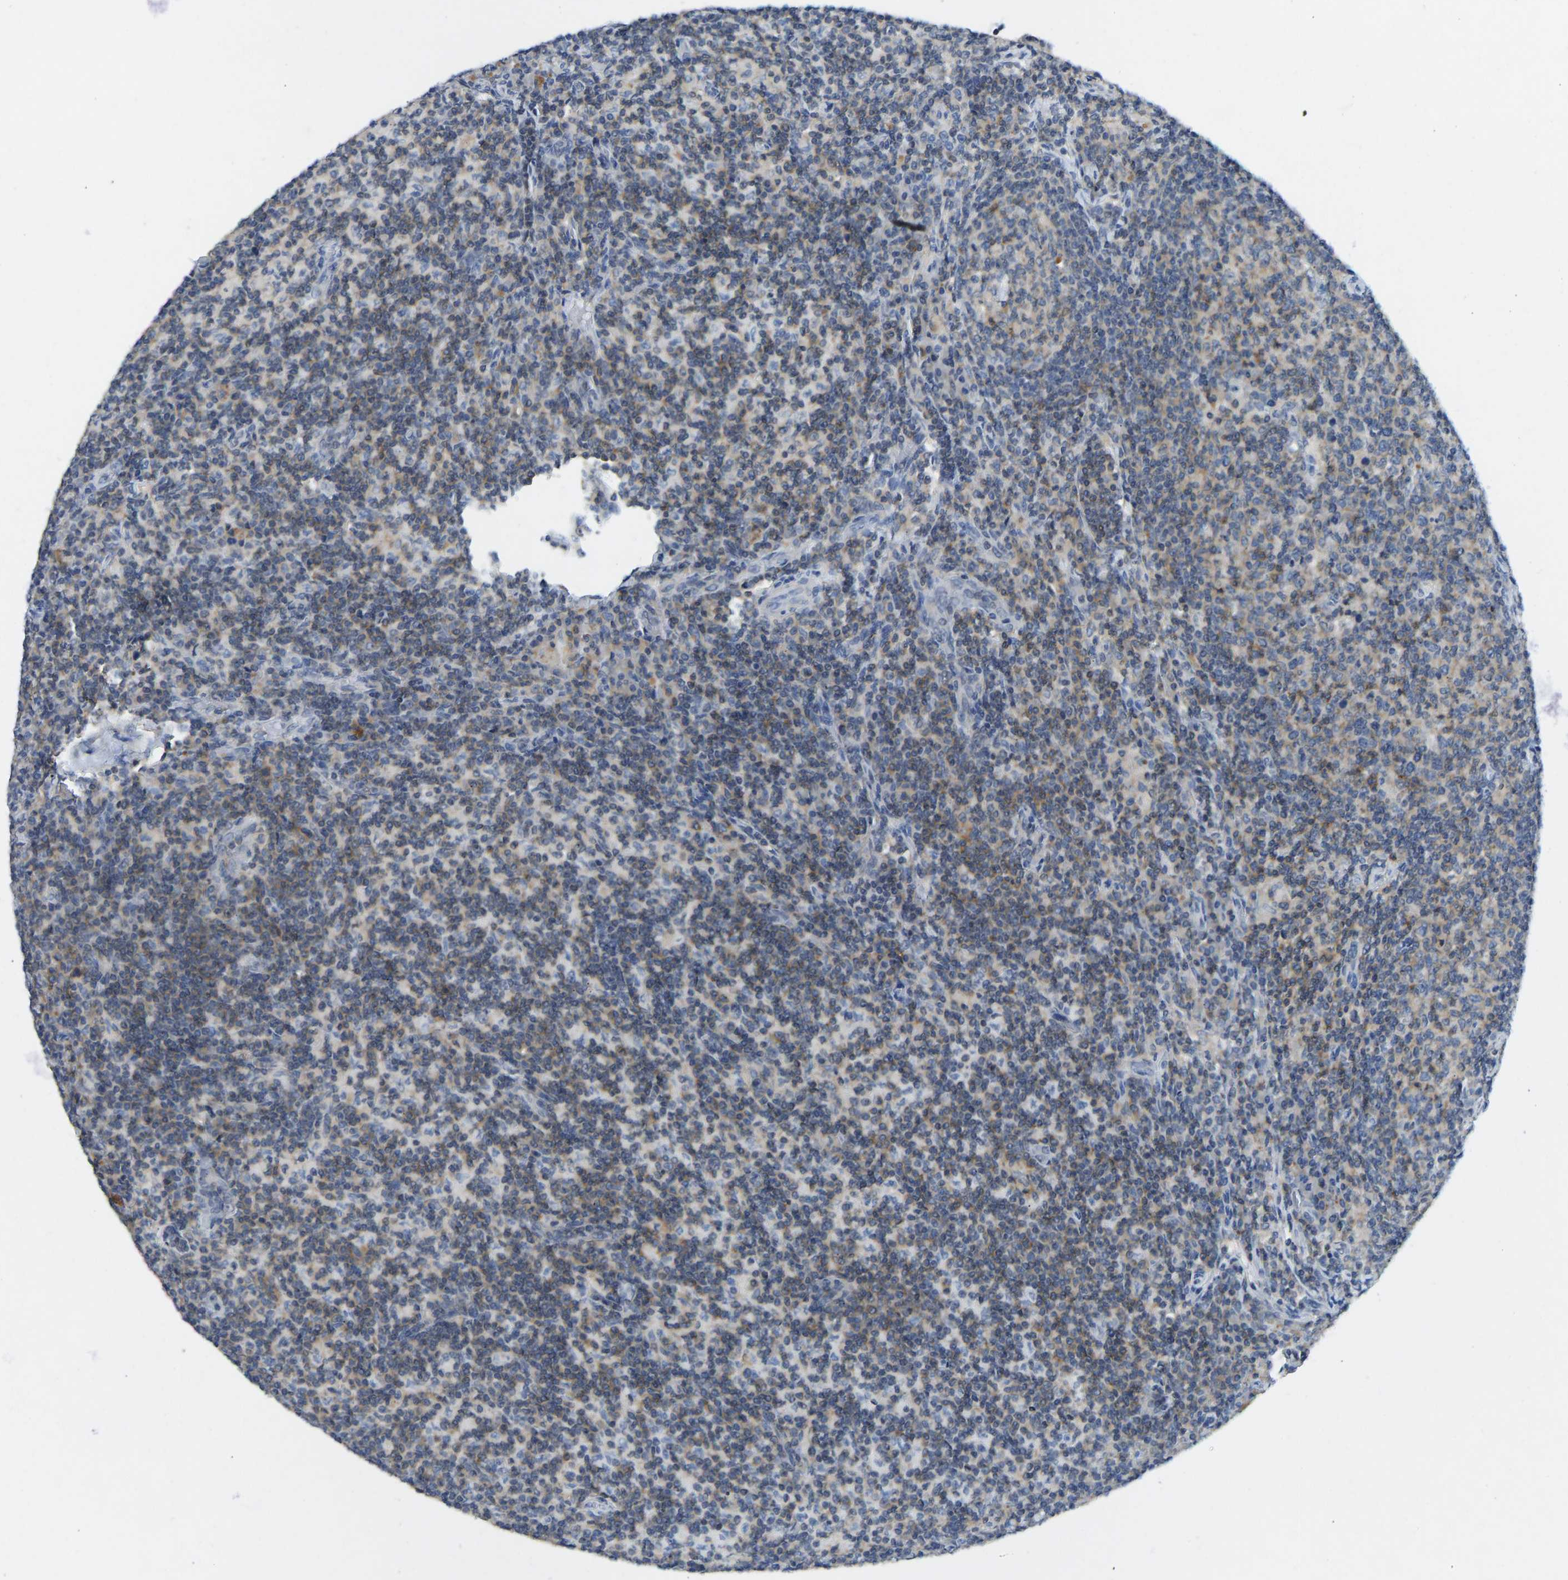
{"staining": {"intensity": "moderate", "quantity": "25%-75%", "location": "cytoplasmic/membranous"}, "tissue": "lymph node", "cell_type": "Germinal center cells", "image_type": "normal", "snomed": [{"axis": "morphology", "description": "Normal tissue, NOS"}, {"axis": "morphology", "description": "Inflammation, NOS"}, {"axis": "topography", "description": "Lymph node"}], "caption": "The micrograph shows a brown stain indicating the presence of a protein in the cytoplasmic/membranous of germinal center cells in lymph node. Nuclei are stained in blue.", "gene": "NDRG3", "patient": {"sex": "male", "age": 55}}